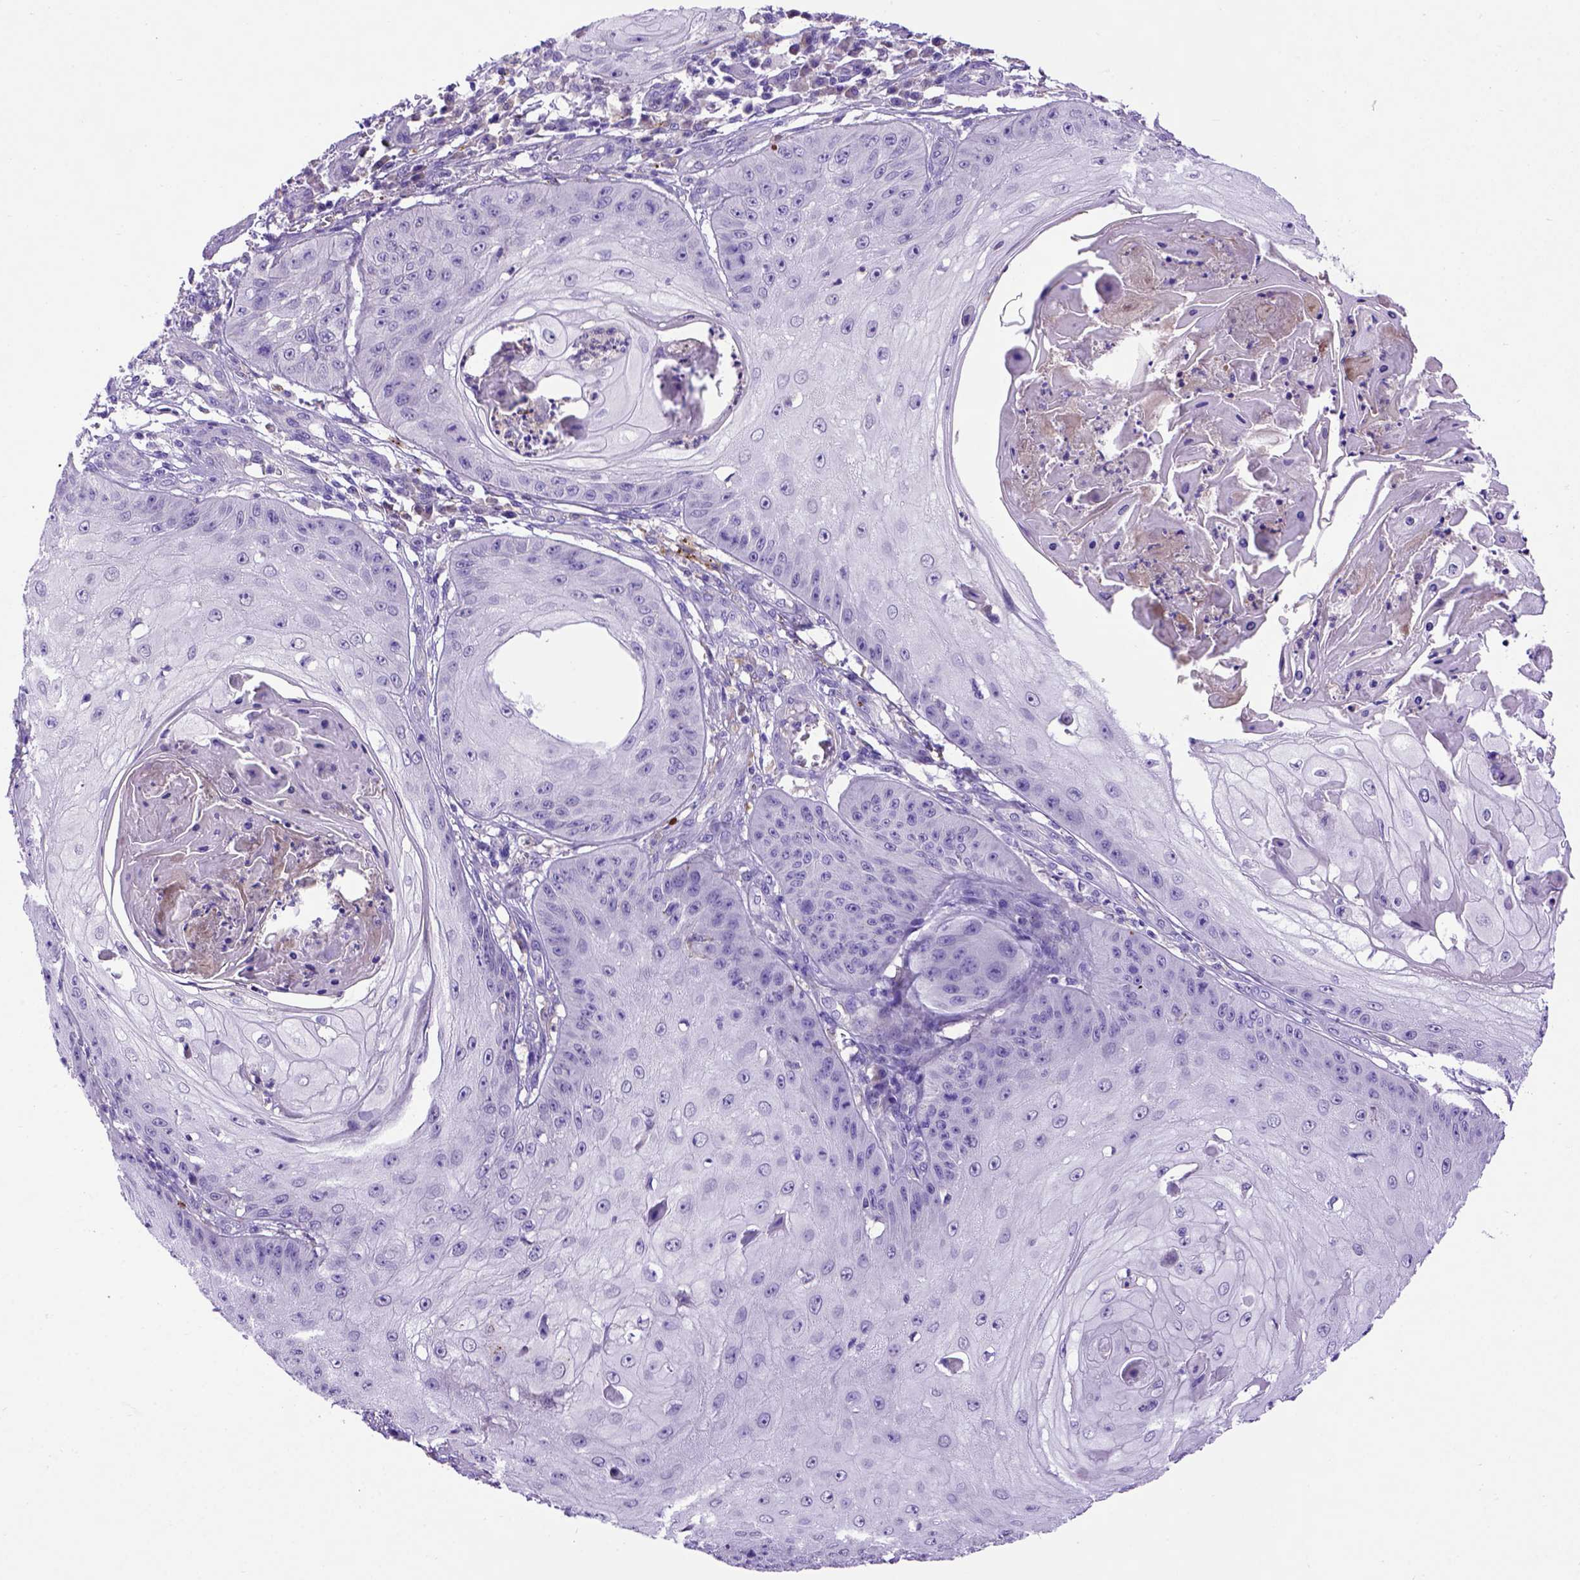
{"staining": {"intensity": "negative", "quantity": "none", "location": "none"}, "tissue": "skin cancer", "cell_type": "Tumor cells", "image_type": "cancer", "snomed": [{"axis": "morphology", "description": "Squamous cell carcinoma, NOS"}, {"axis": "topography", "description": "Skin"}], "caption": "A high-resolution micrograph shows IHC staining of skin squamous cell carcinoma, which exhibits no significant expression in tumor cells.", "gene": "ADAM12", "patient": {"sex": "male", "age": 70}}